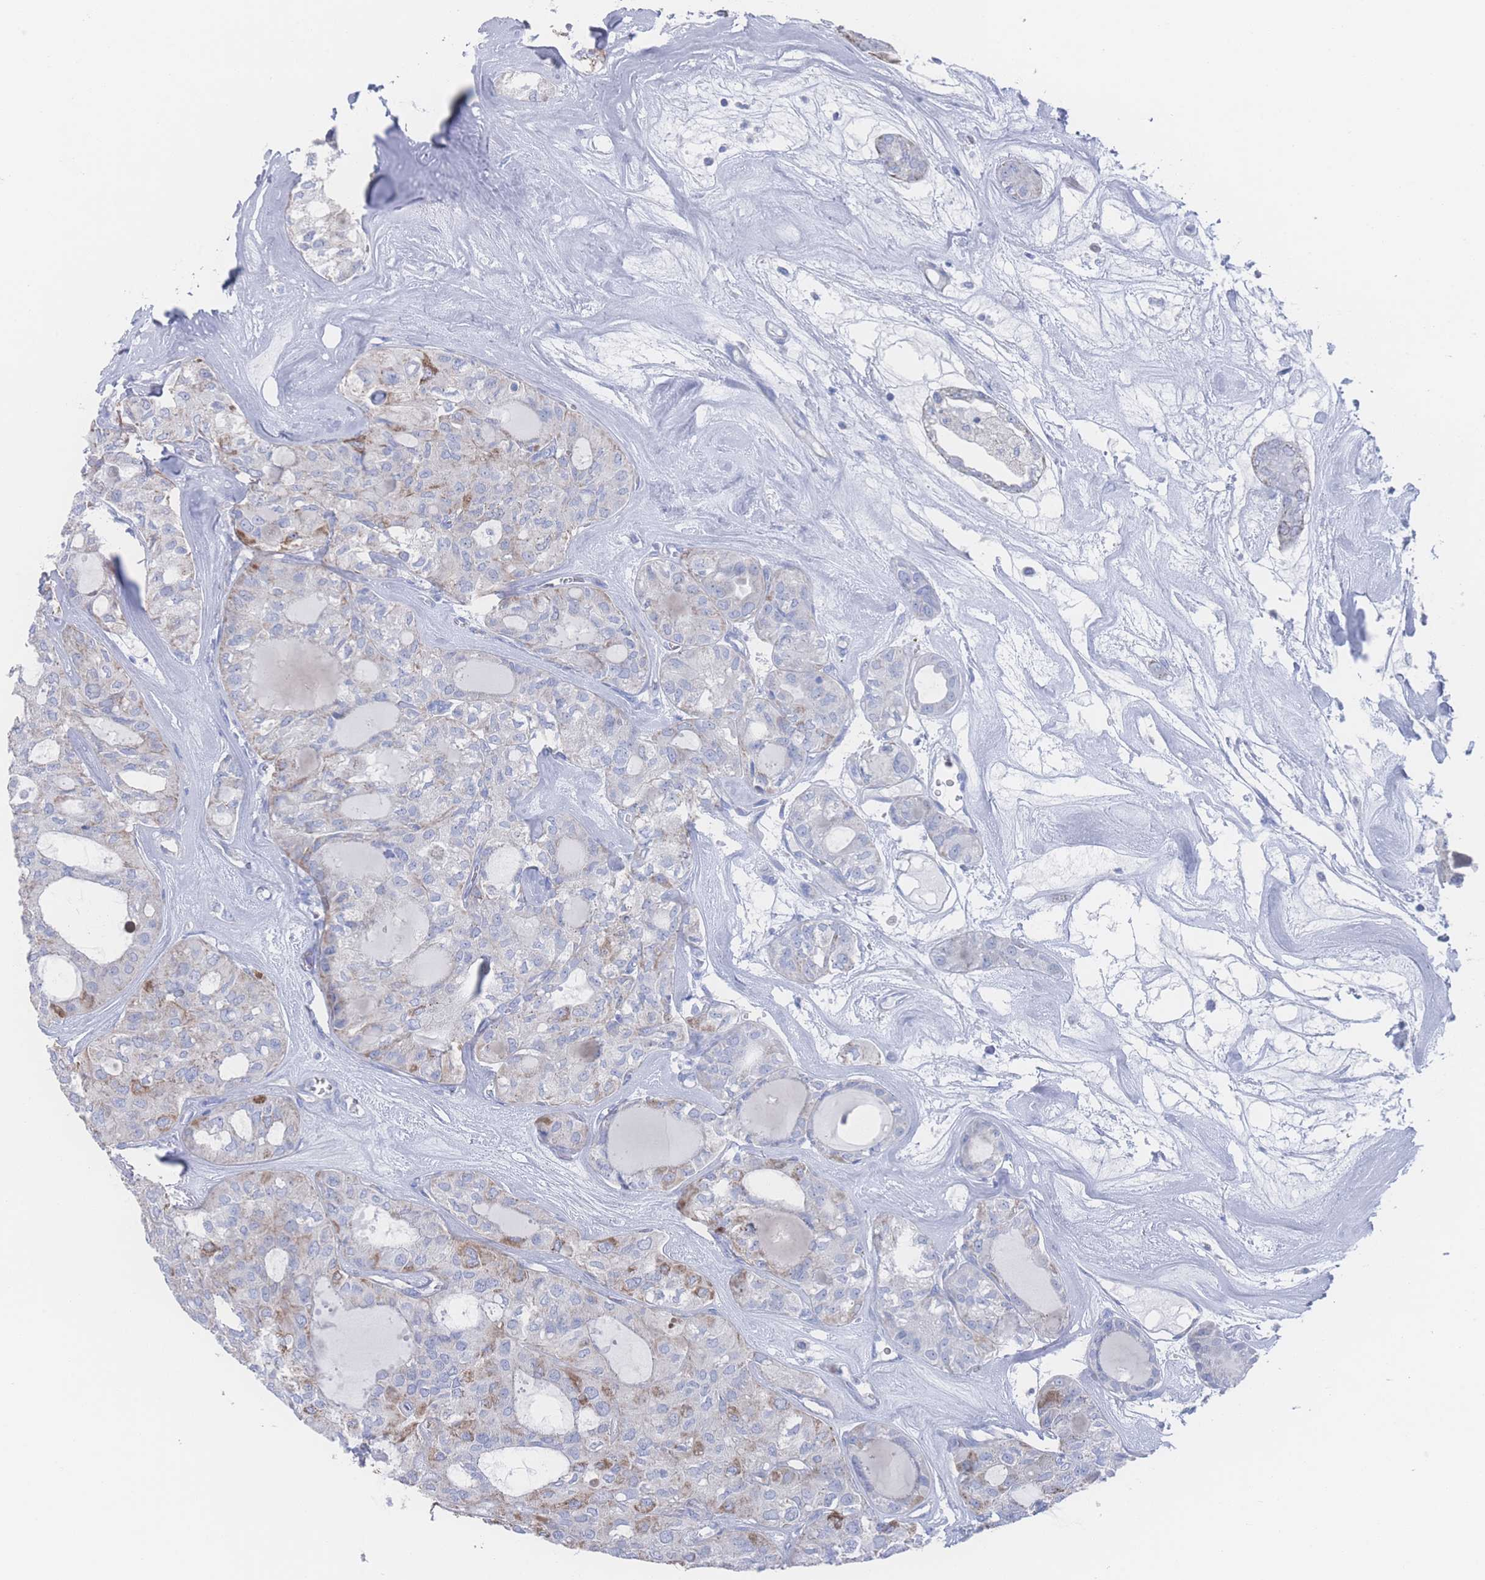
{"staining": {"intensity": "moderate", "quantity": "<25%", "location": "cytoplasmic/membranous"}, "tissue": "thyroid cancer", "cell_type": "Tumor cells", "image_type": "cancer", "snomed": [{"axis": "morphology", "description": "Follicular adenoma carcinoma, NOS"}, {"axis": "topography", "description": "Thyroid gland"}], "caption": "Human thyroid follicular adenoma carcinoma stained with a protein marker displays moderate staining in tumor cells.", "gene": "SNPH", "patient": {"sex": "male", "age": 75}}